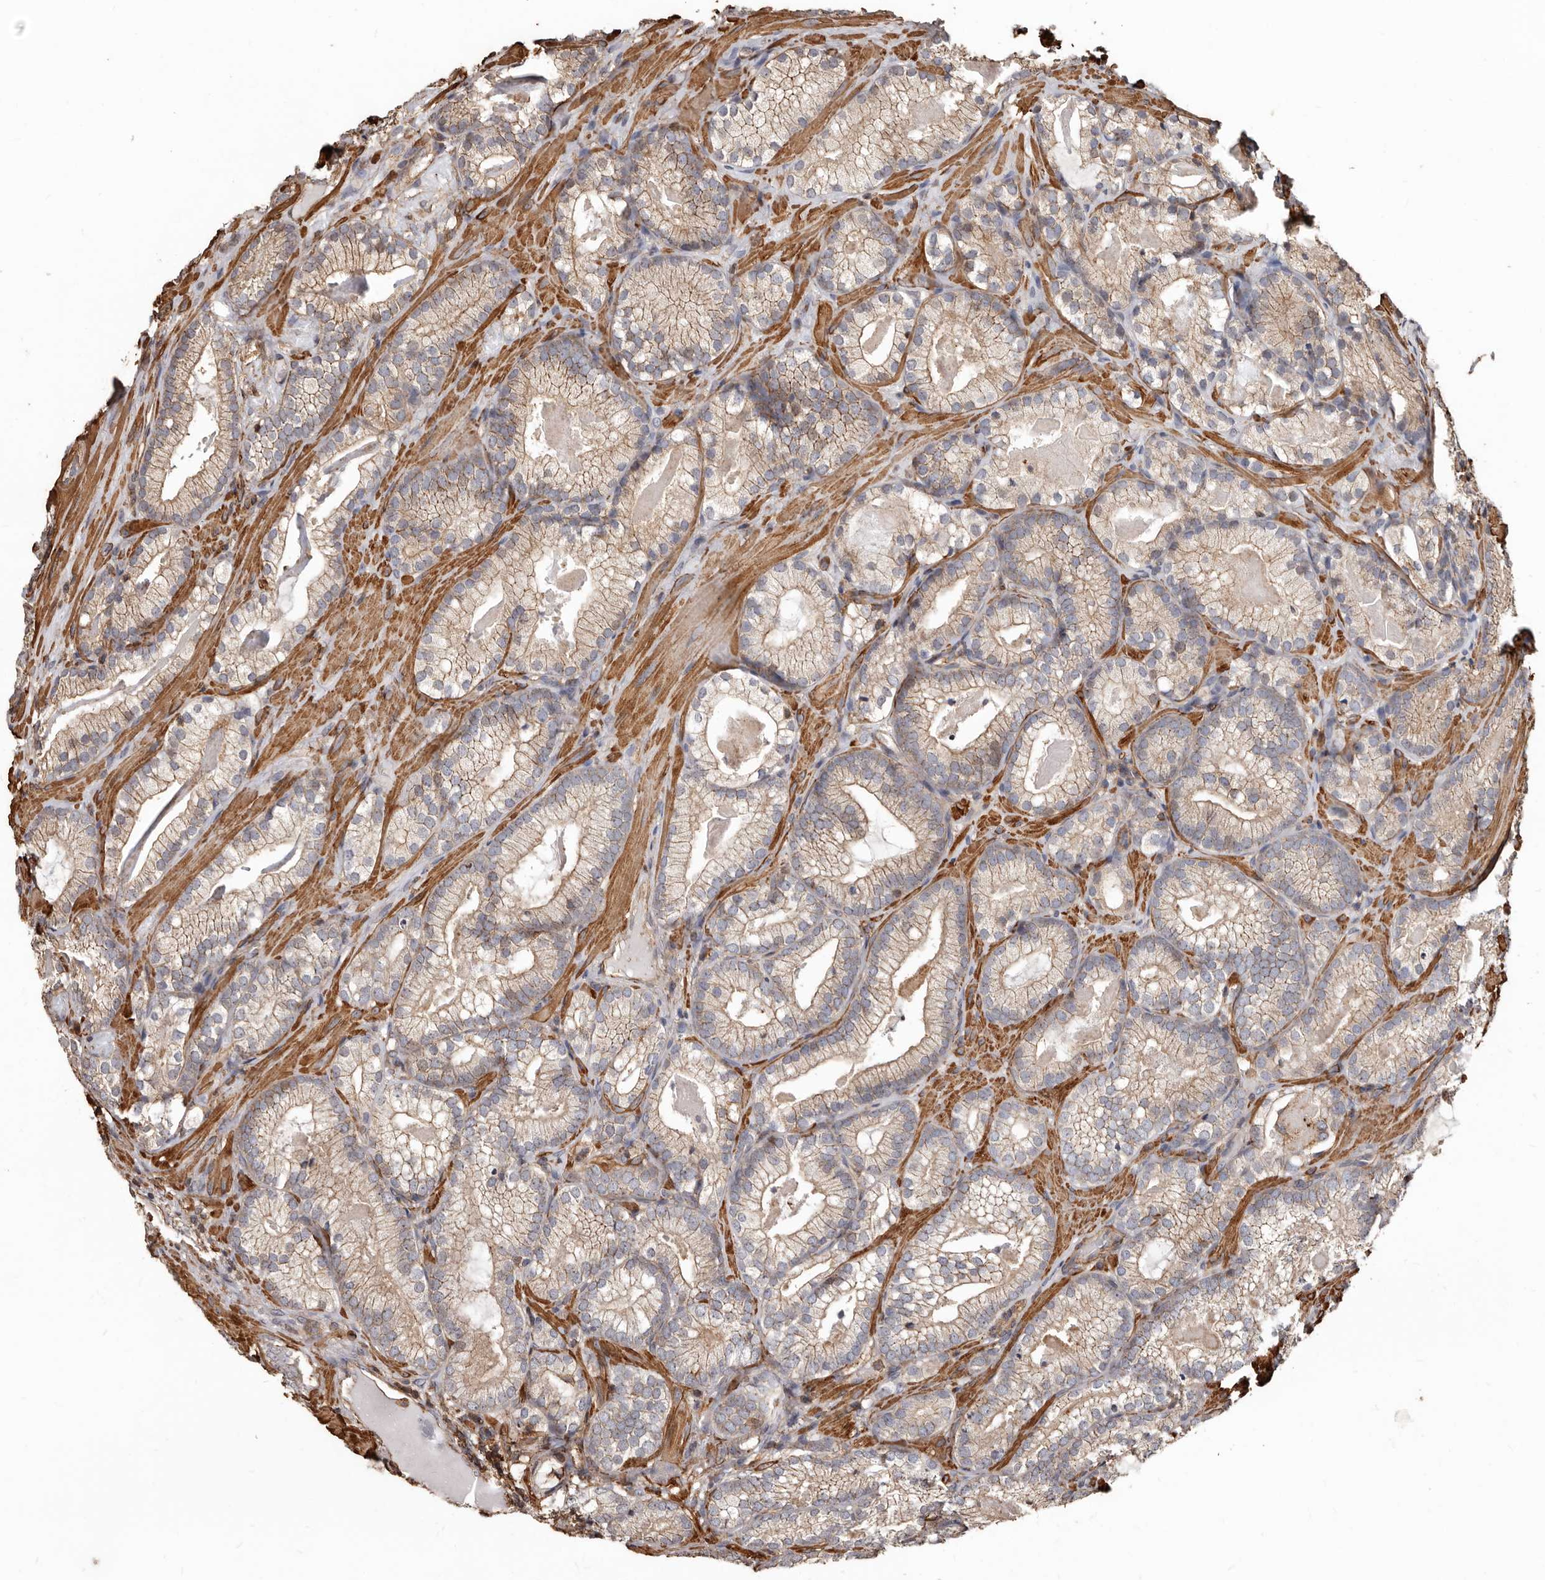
{"staining": {"intensity": "weak", "quantity": ">75%", "location": "cytoplasmic/membranous"}, "tissue": "prostate cancer", "cell_type": "Tumor cells", "image_type": "cancer", "snomed": [{"axis": "morphology", "description": "Adenocarcinoma, Low grade"}, {"axis": "topography", "description": "Prostate"}], "caption": "Protein analysis of prostate cancer (low-grade adenocarcinoma) tissue displays weak cytoplasmic/membranous staining in approximately >75% of tumor cells.", "gene": "GSK3A", "patient": {"sex": "male", "age": 72}}